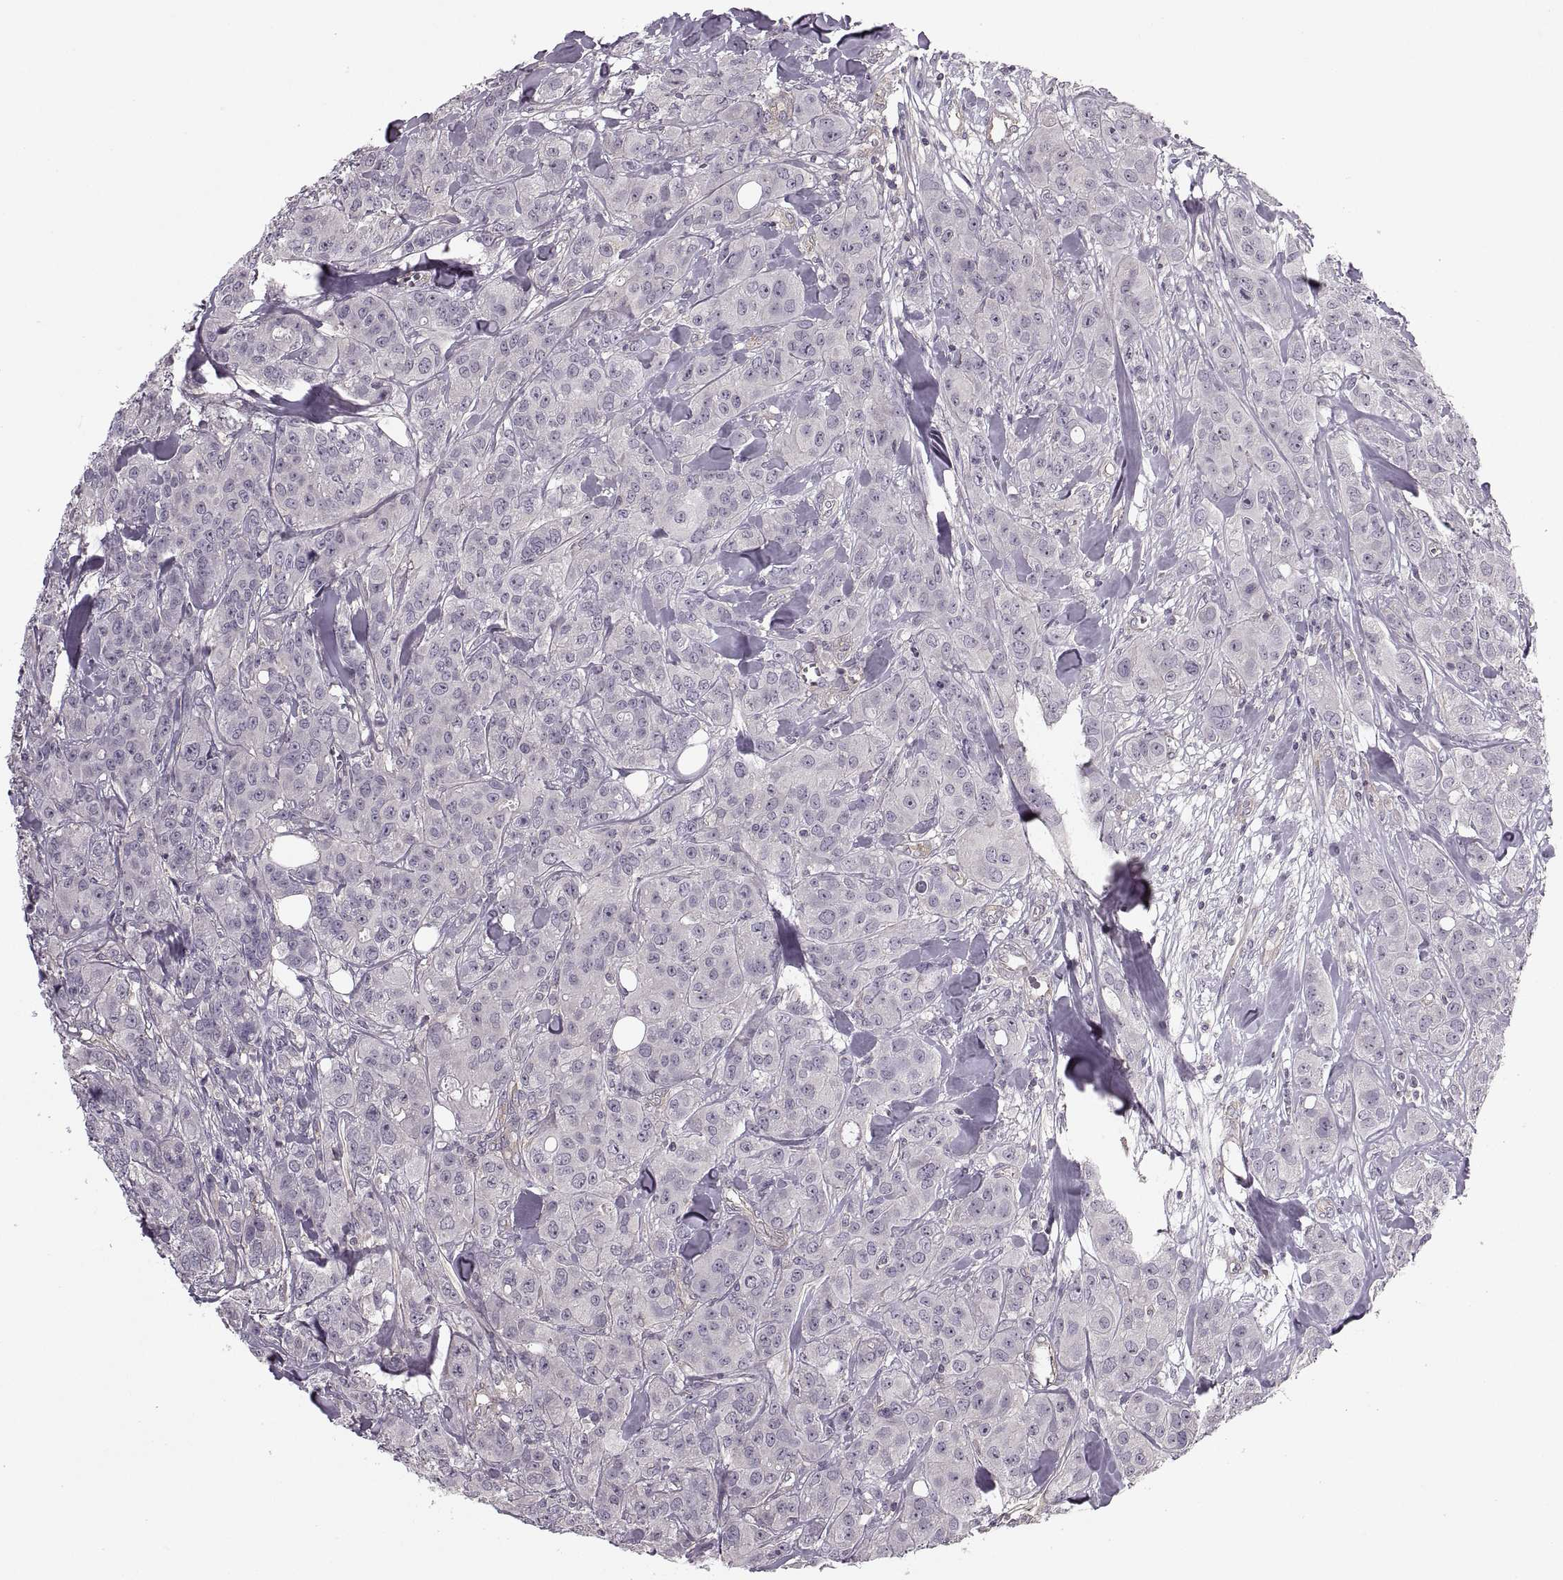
{"staining": {"intensity": "negative", "quantity": "none", "location": "none"}, "tissue": "breast cancer", "cell_type": "Tumor cells", "image_type": "cancer", "snomed": [{"axis": "morphology", "description": "Duct carcinoma"}, {"axis": "topography", "description": "Breast"}], "caption": "IHC image of neoplastic tissue: breast cancer stained with DAB (3,3'-diaminobenzidine) demonstrates no significant protein staining in tumor cells. (DAB immunohistochemistry (IHC) visualized using brightfield microscopy, high magnification).", "gene": "LUZP2", "patient": {"sex": "female", "age": 43}}